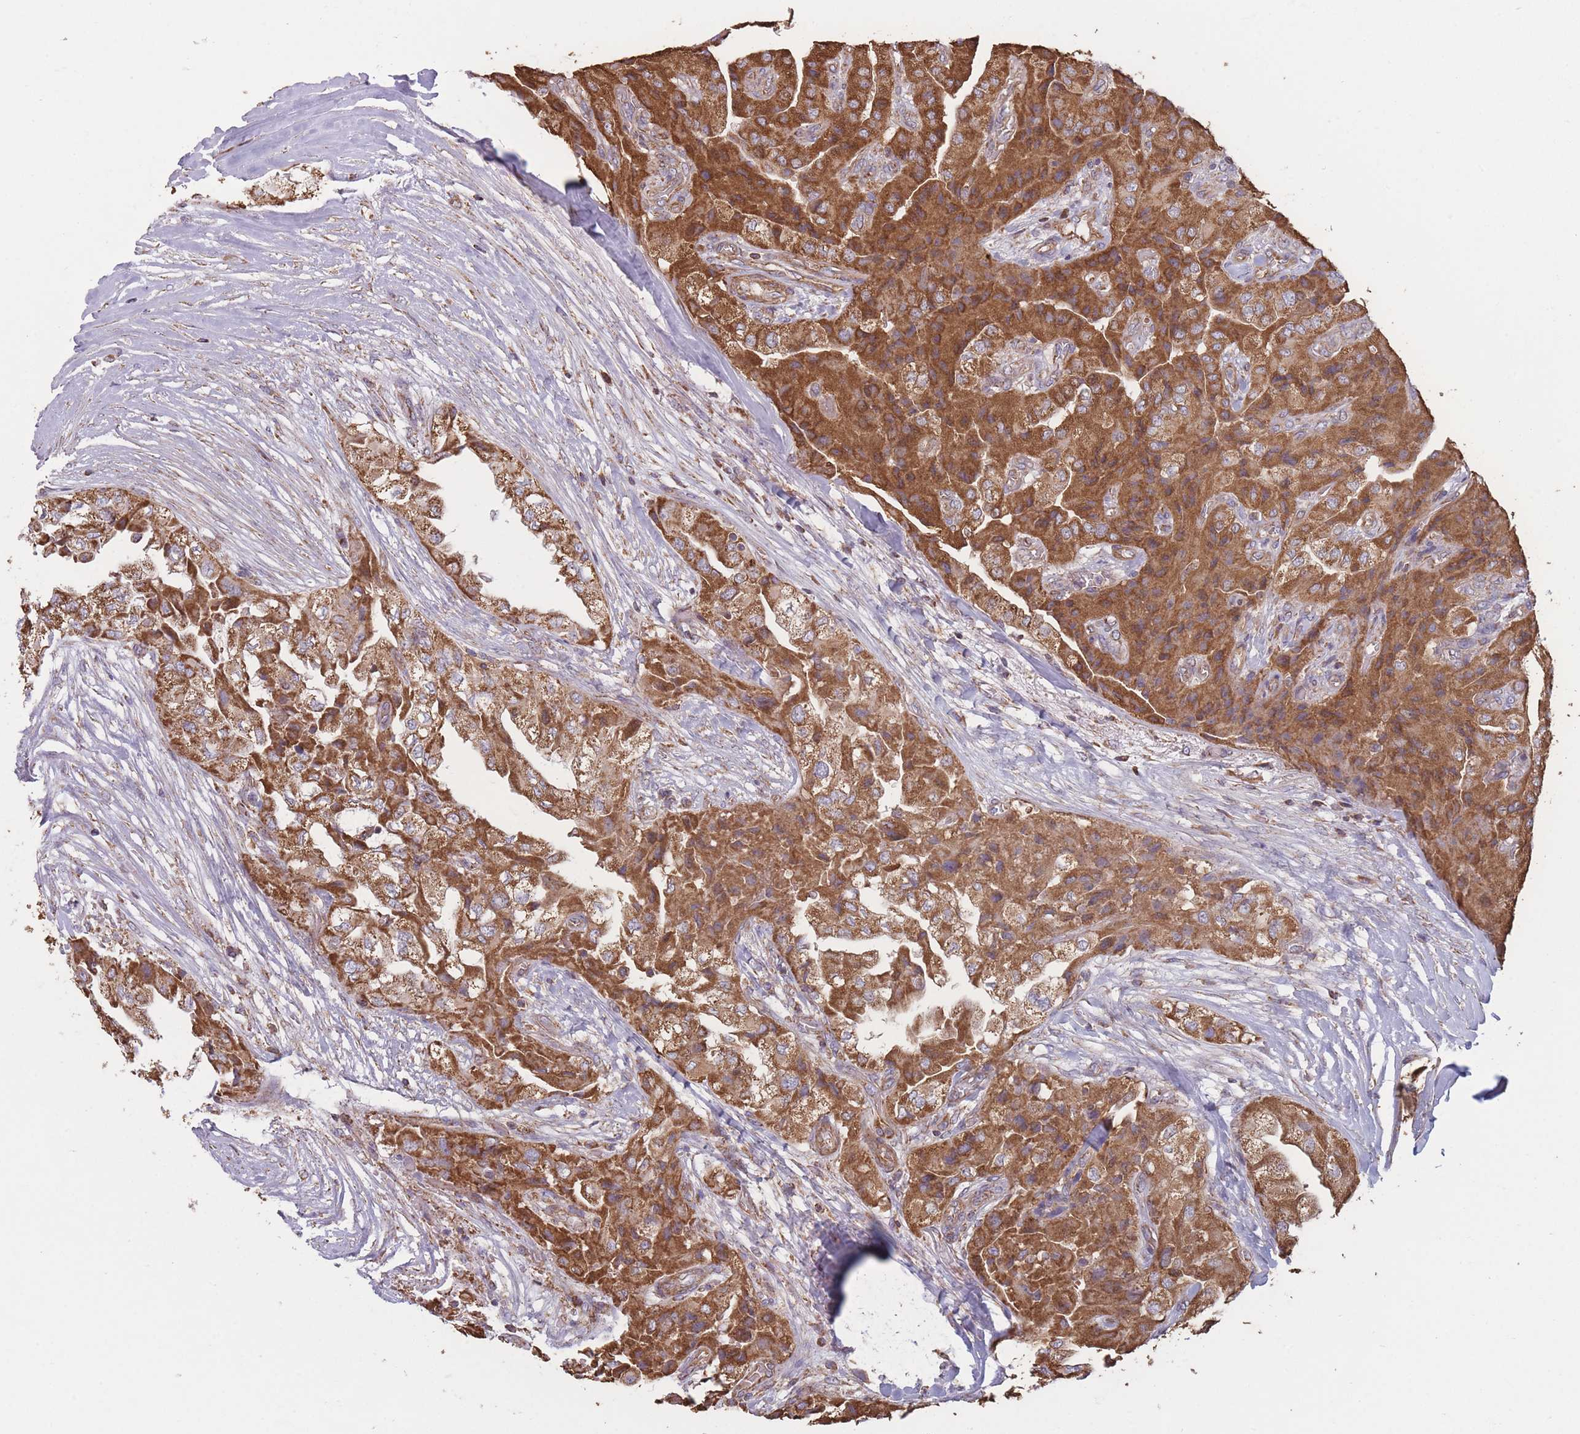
{"staining": {"intensity": "strong", "quantity": ">75%", "location": "cytoplasmic/membranous"}, "tissue": "head and neck cancer", "cell_type": "Tumor cells", "image_type": "cancer", "snomed": [{"axis": "morphology", "description": "Adenocarcinoma, NOS"}, {"axis": "topography", "description": "Head-Neck"}], "caption": "Human adenocarcinoma (head and neck) stained for a protein (brown) demonstrates strong cytoplasmic/membranous positive staining in about >75% of tumor cells.", "gene": "KIF16B", "patient": {"sex": "male", "age": 66}}